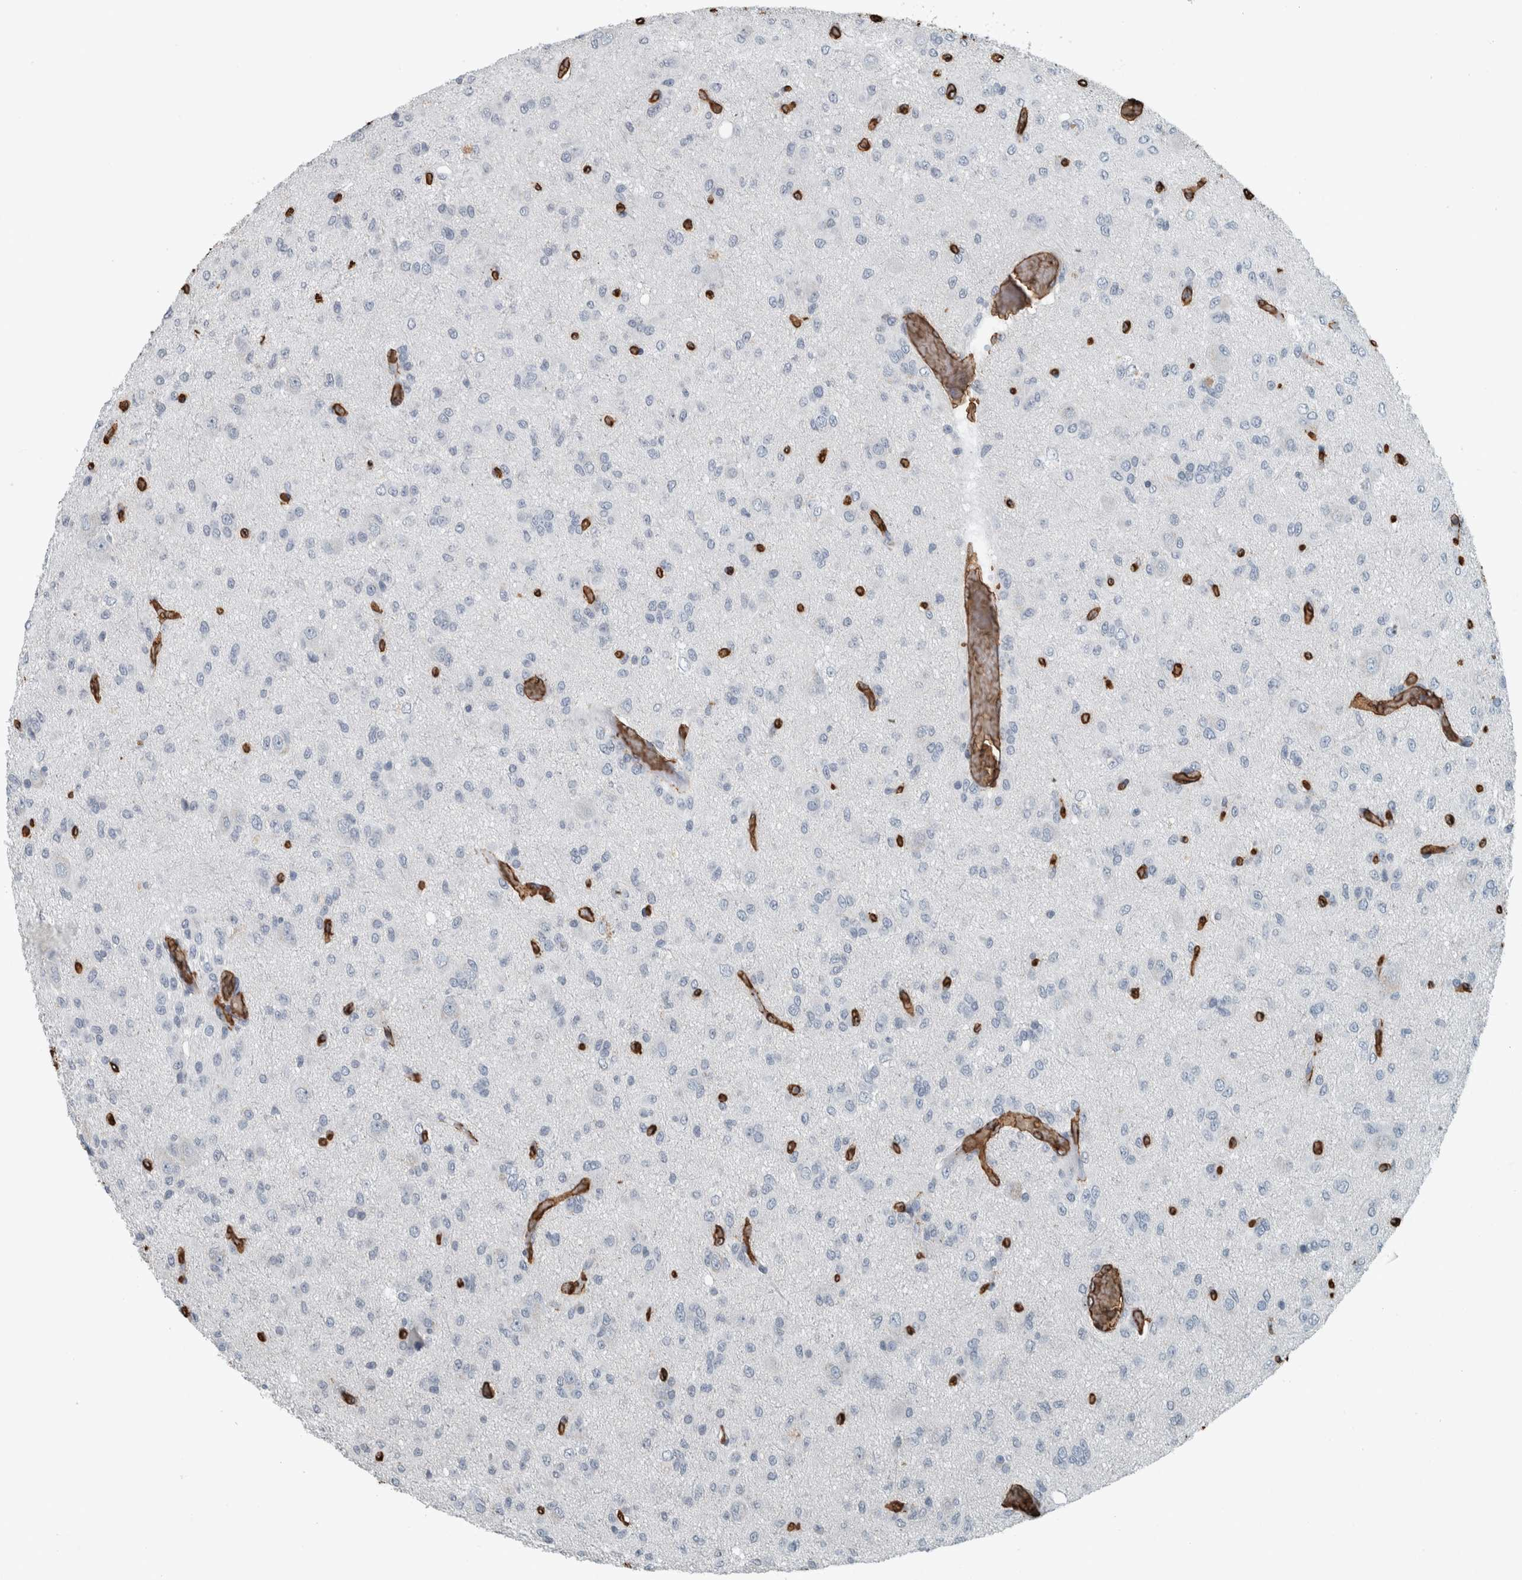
{"staining": {"intensity": "negative", "quantity": "none", "location": "none"}, "tissue": "glioma", "cell_type": "Tumor cells", "image_type": "cancer", "snomed": [{"axis": "morphology", "description": "Glioma, malignant, High grade"}, {"axis": "topography", "description": "Brain"}], "caption": "Immunohistochemistry (IHC) image of human glioma stained for a protein (brown), which demonstrates no staining in tumor cells. Brightfield microscopy of immunohistochemistry (IHC) stained with DAB (brown) and hematoxylin (blue), captured at high magnification.", "gene": "LBP", "patient": {"sex": "female", "age": 59}}